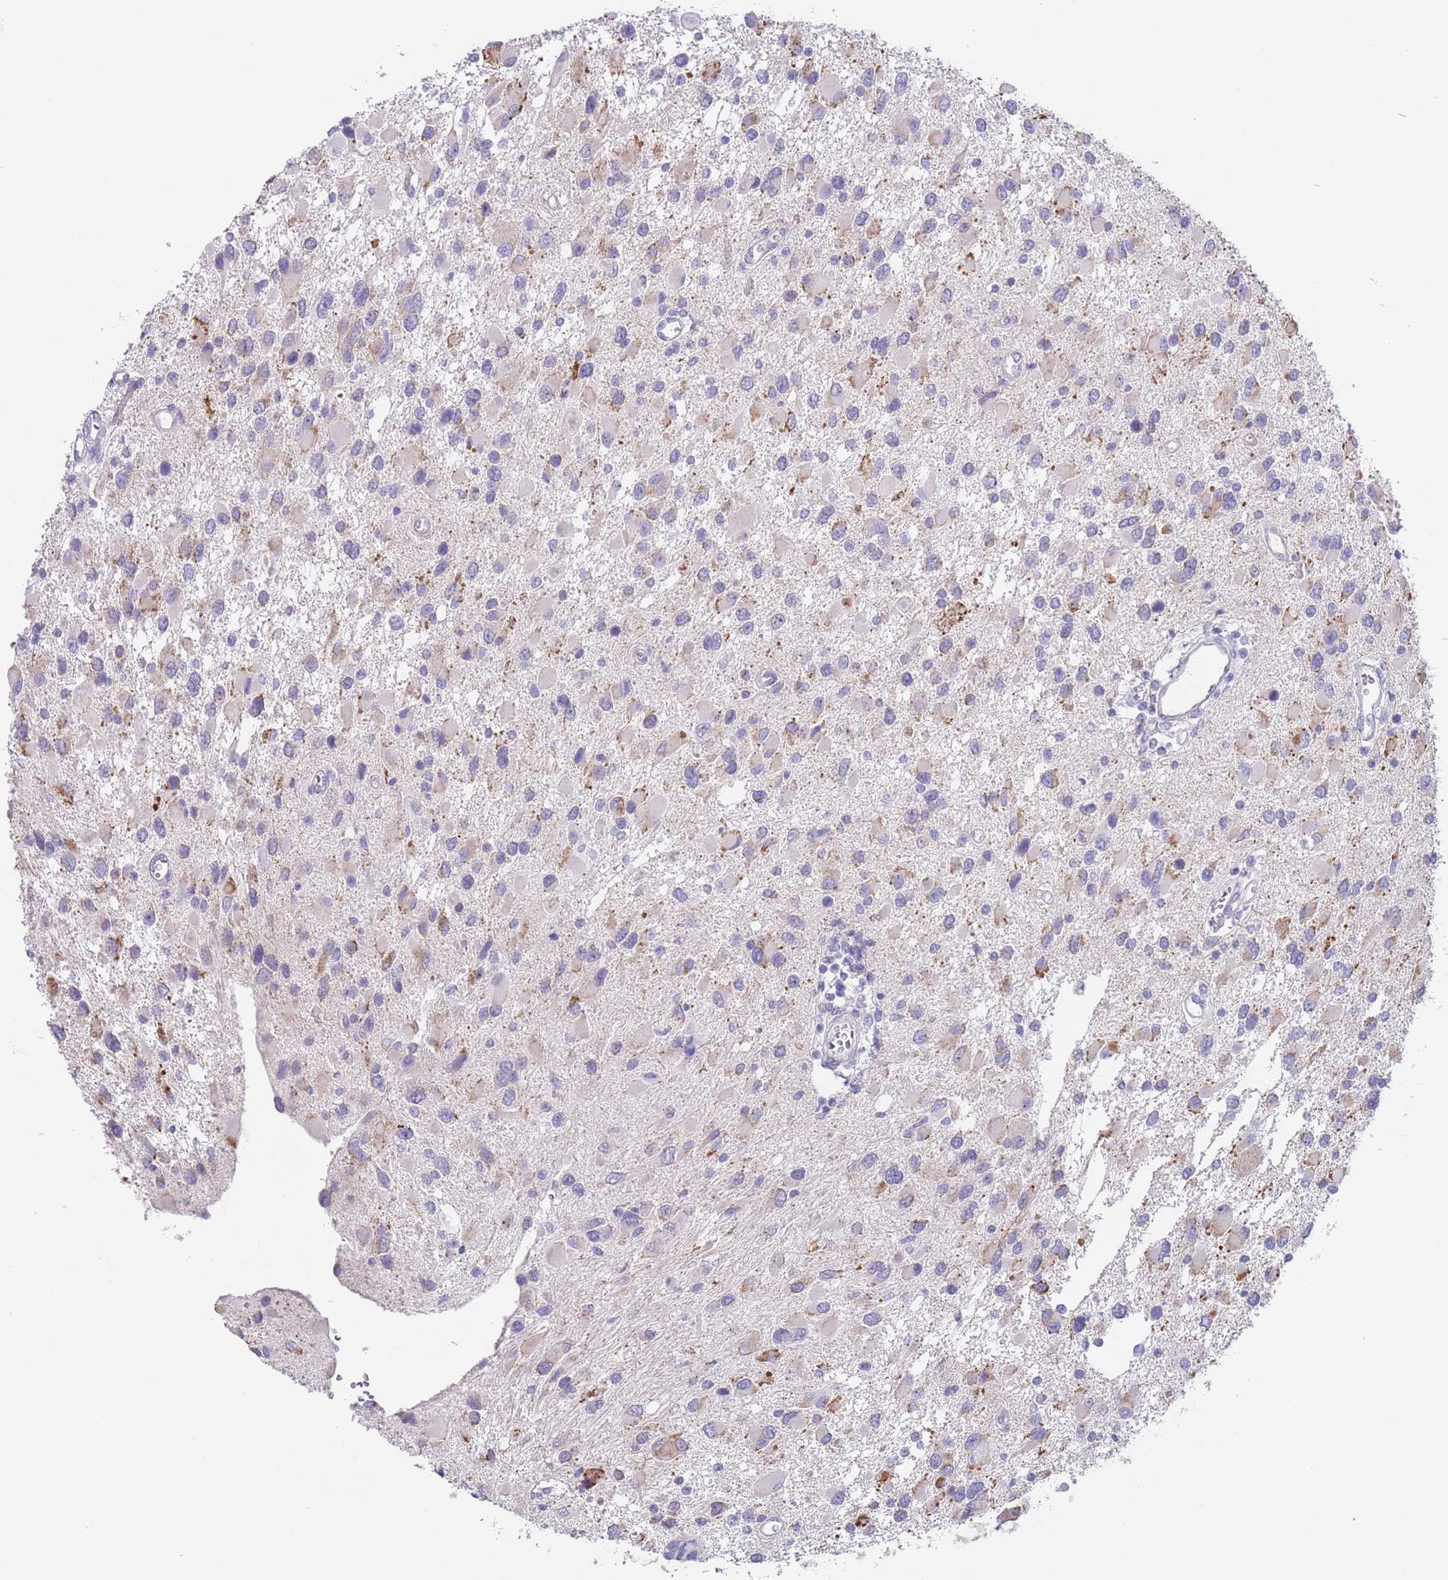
{"staining": {"intensity": "negative", "quantity": "none", "location": "none"}, "tissue": "glioma", "cell_type": "Tumor cells", "image_type": "cancer", "snomed": [{"axis": "morphology", "description": "Glioma, malignant, High grade"}, {"axis": "topography", "description": "Brain"}], "caption": "Image shows no significant protein positivity in tumor cells of glioma.", "gene": "SPIRE2", "patient": {"sex": "male", "age": 53}}